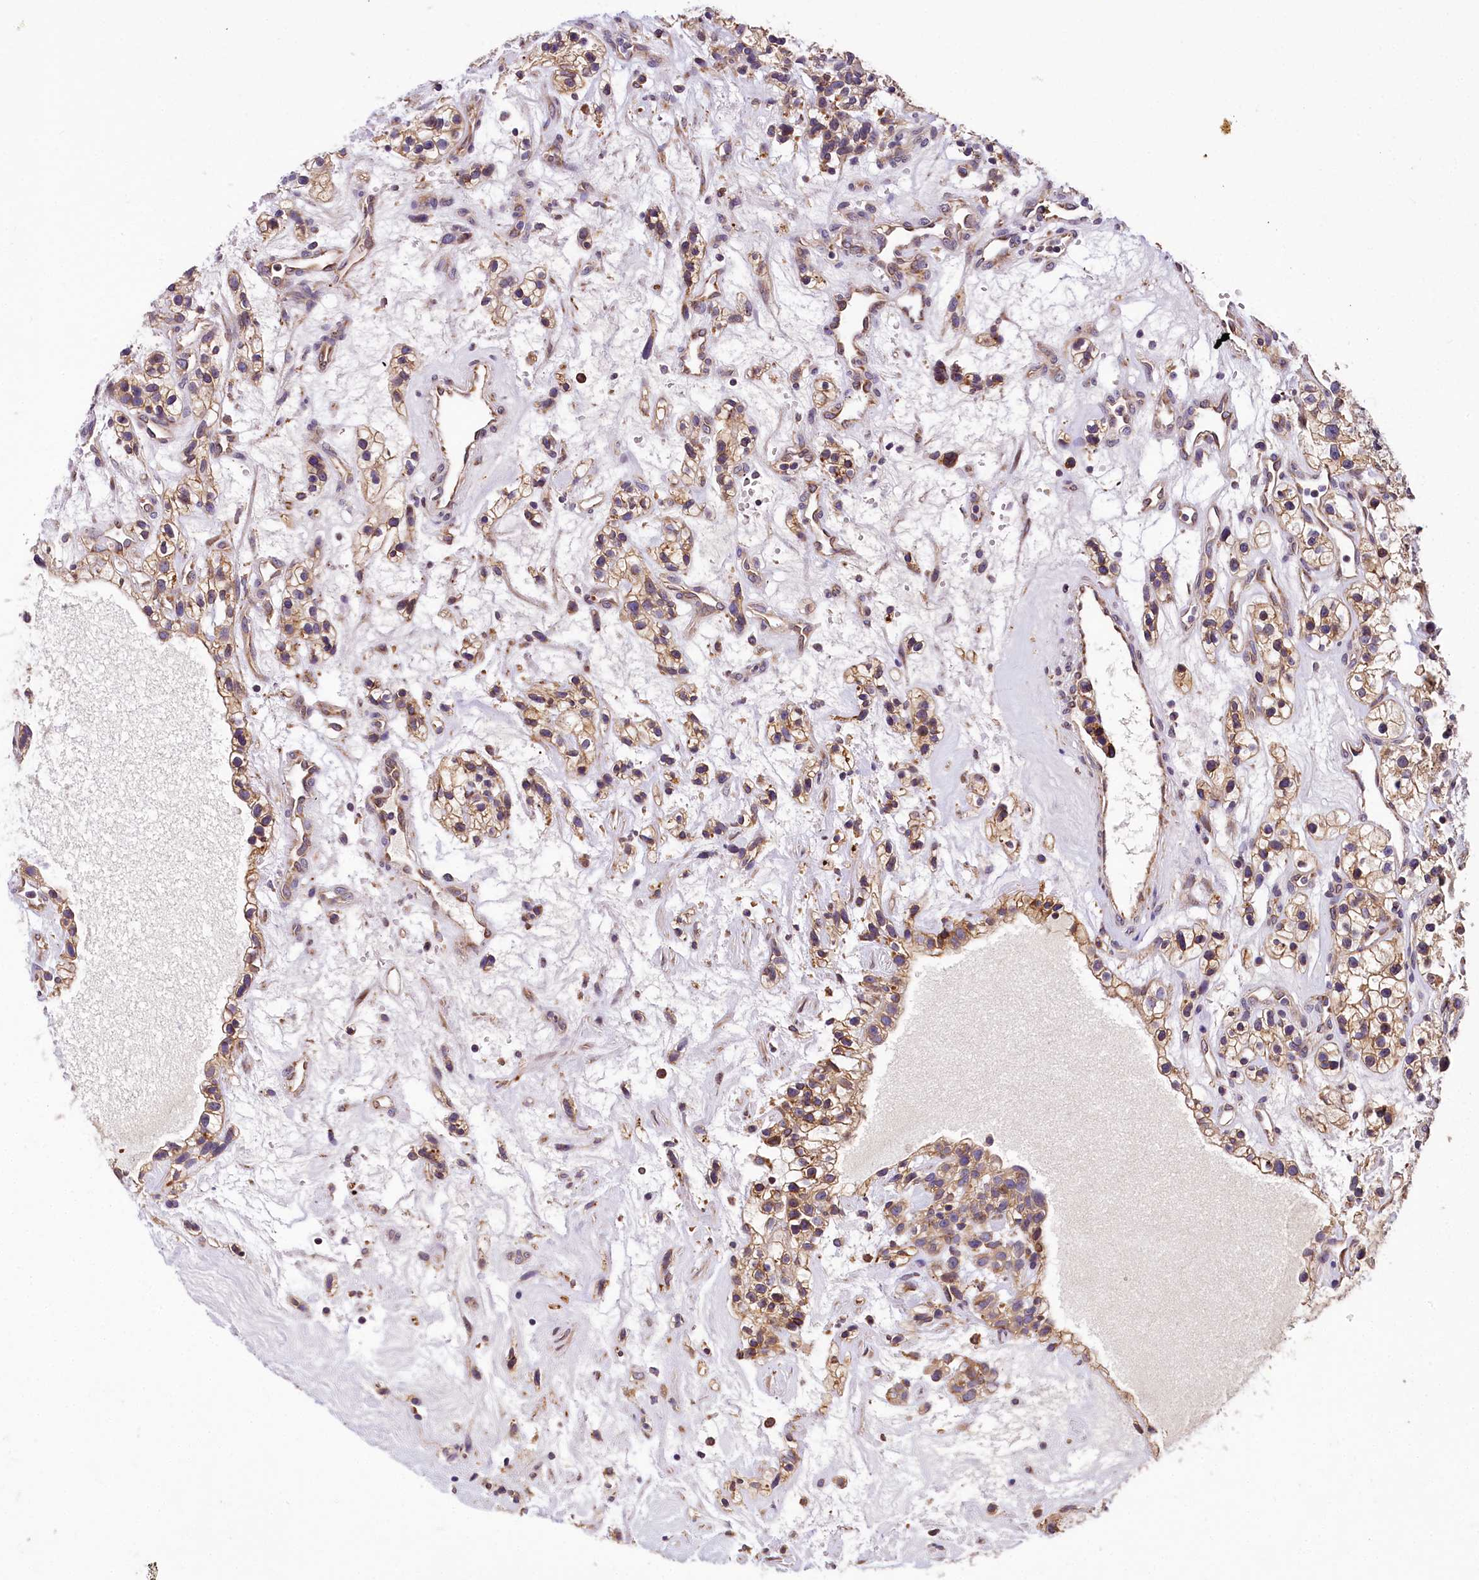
{"staining": {"intensity": "moderate", "quantity": ">75%", "location": "cytoplasmic/membranous"}, "tissue": "renal cancer", "cell_type": "Tumor cells", "image_type": "cancer", "snomed": [{"axis": "morphology", "description": "Adenocarcinoma, NOS"}, {"axis": "topography", "description": "Kidney"}], "caption": "Moderate cytoplasmic/membranous positivity is identified in approximately >75% of tumor cells in renal cancer.", "gene": "SUPV3L1", "patient": {"sex": "female", "age": 57}}